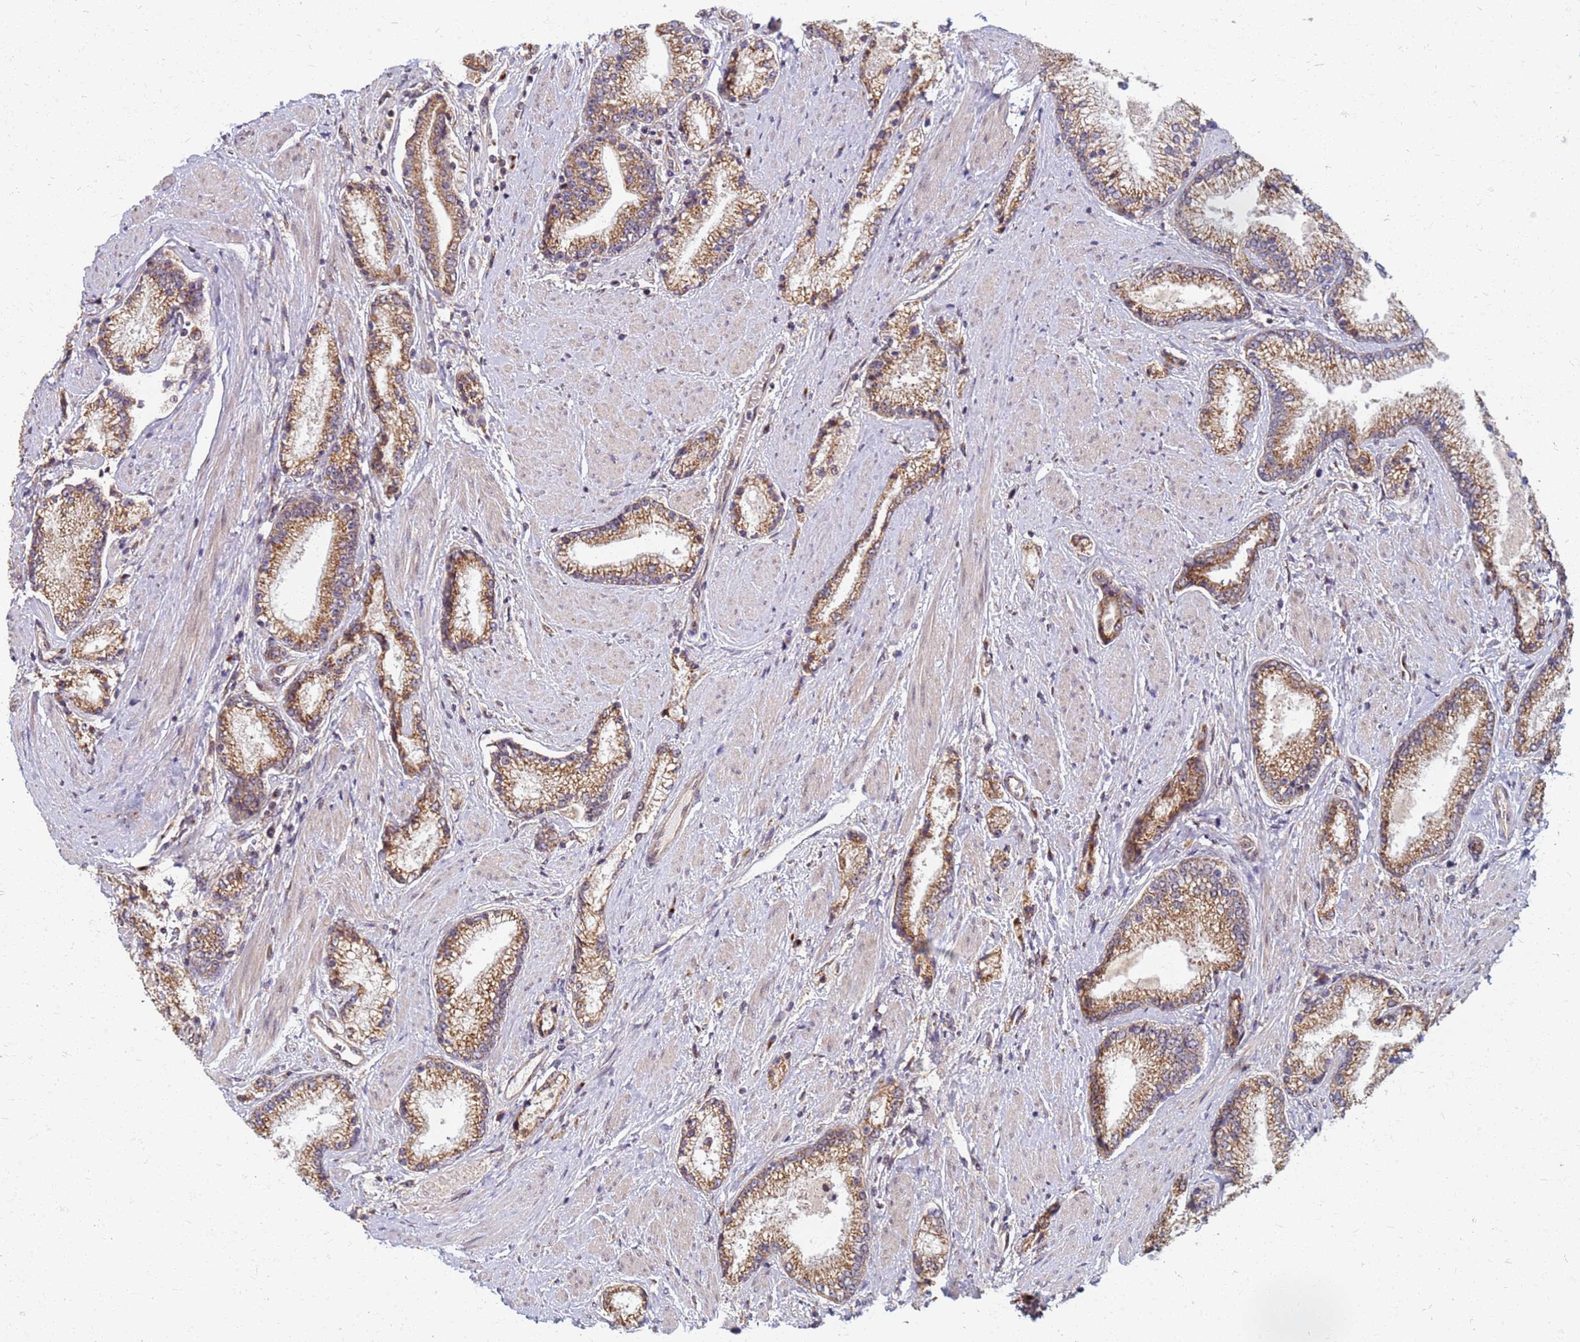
{"staining": {"intensity": "moderate", "quantity": ">75%", "location": "cytoplasmic/membranous"}, "tissue": "prostate cancer", "cell_type": "Tumor cells", "image_type": "cancer", "snomed": [{"axis": "morphology", "description": "Adenocarcinoma, High grade"}, {"axis": "topography", "description": "Prostate"}], "caption": "Immunohistochemistry (IHC) histopathology image of human prostate cancer stained for a protein (brown), which demonstrates medium levels of moderate cytoplasmic/membranous expression in about >75% of tumor cells.", "gene": "ITGB4", "patient": {"sex": "male", "age": 67}}